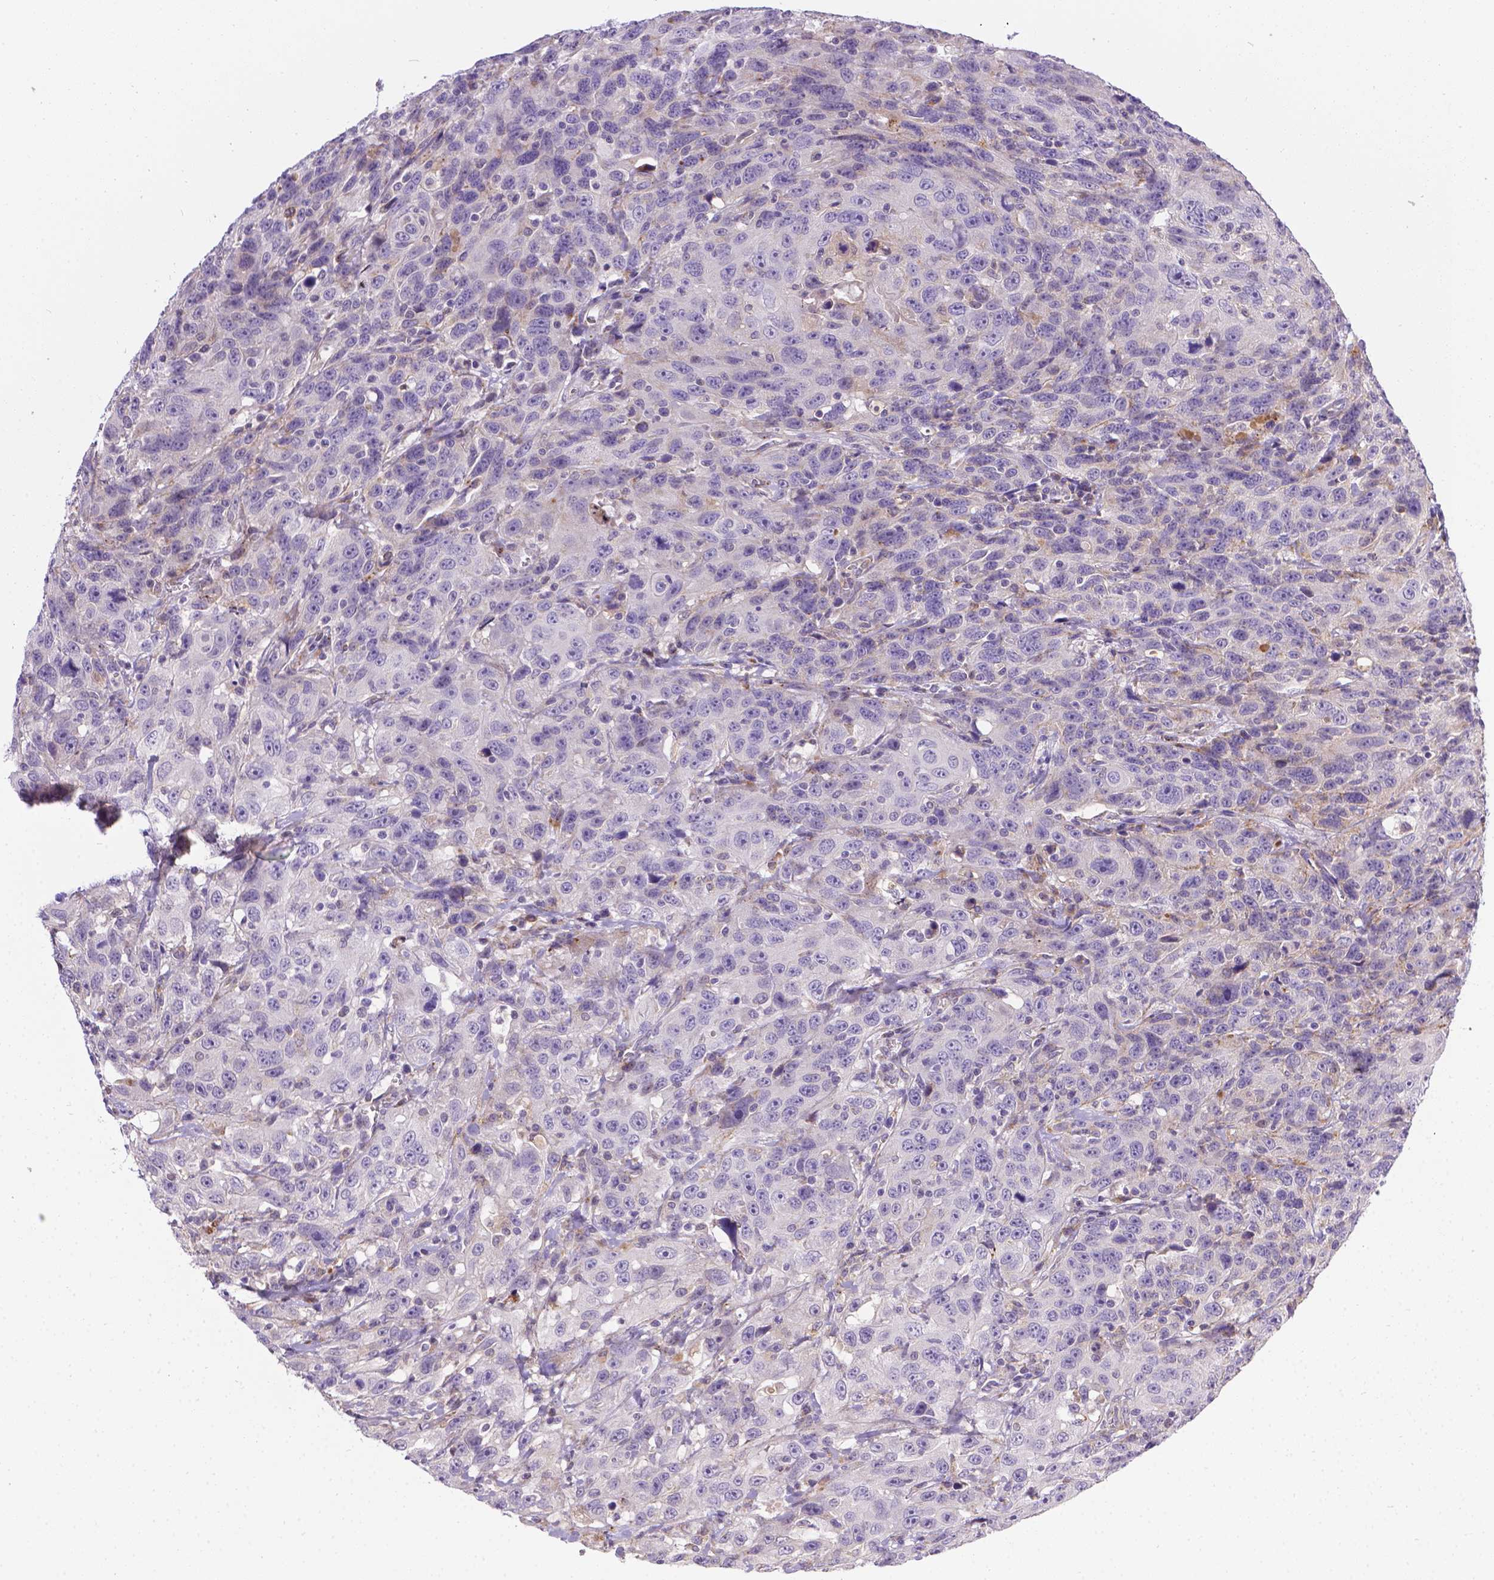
{"staining": {"intensity": "negative", "quantity": "none", "location": "none"}, "tissue": "urothelial cancer", "cell_type": "Tumor cells", "image_type": "cancer", "snomed": [{"axis": "morphology", "description": "Urothelial carcinoma, NOS"}, {"axis": "morphology", "description": "Urothelial carcinoma, High grade"}, {"axis": "topography", "description": "Urinary bladder"}], "caption": "A histopathology image of urothelial cancer stained for a protein displays no brown staining in tumor cells. (Brightfield microscopy of DAB (3,3'-diaminobenzidine) IHC at high magnification).", "gene": "TM4SF18", "patient": {"sex": "female", "age": 73}}